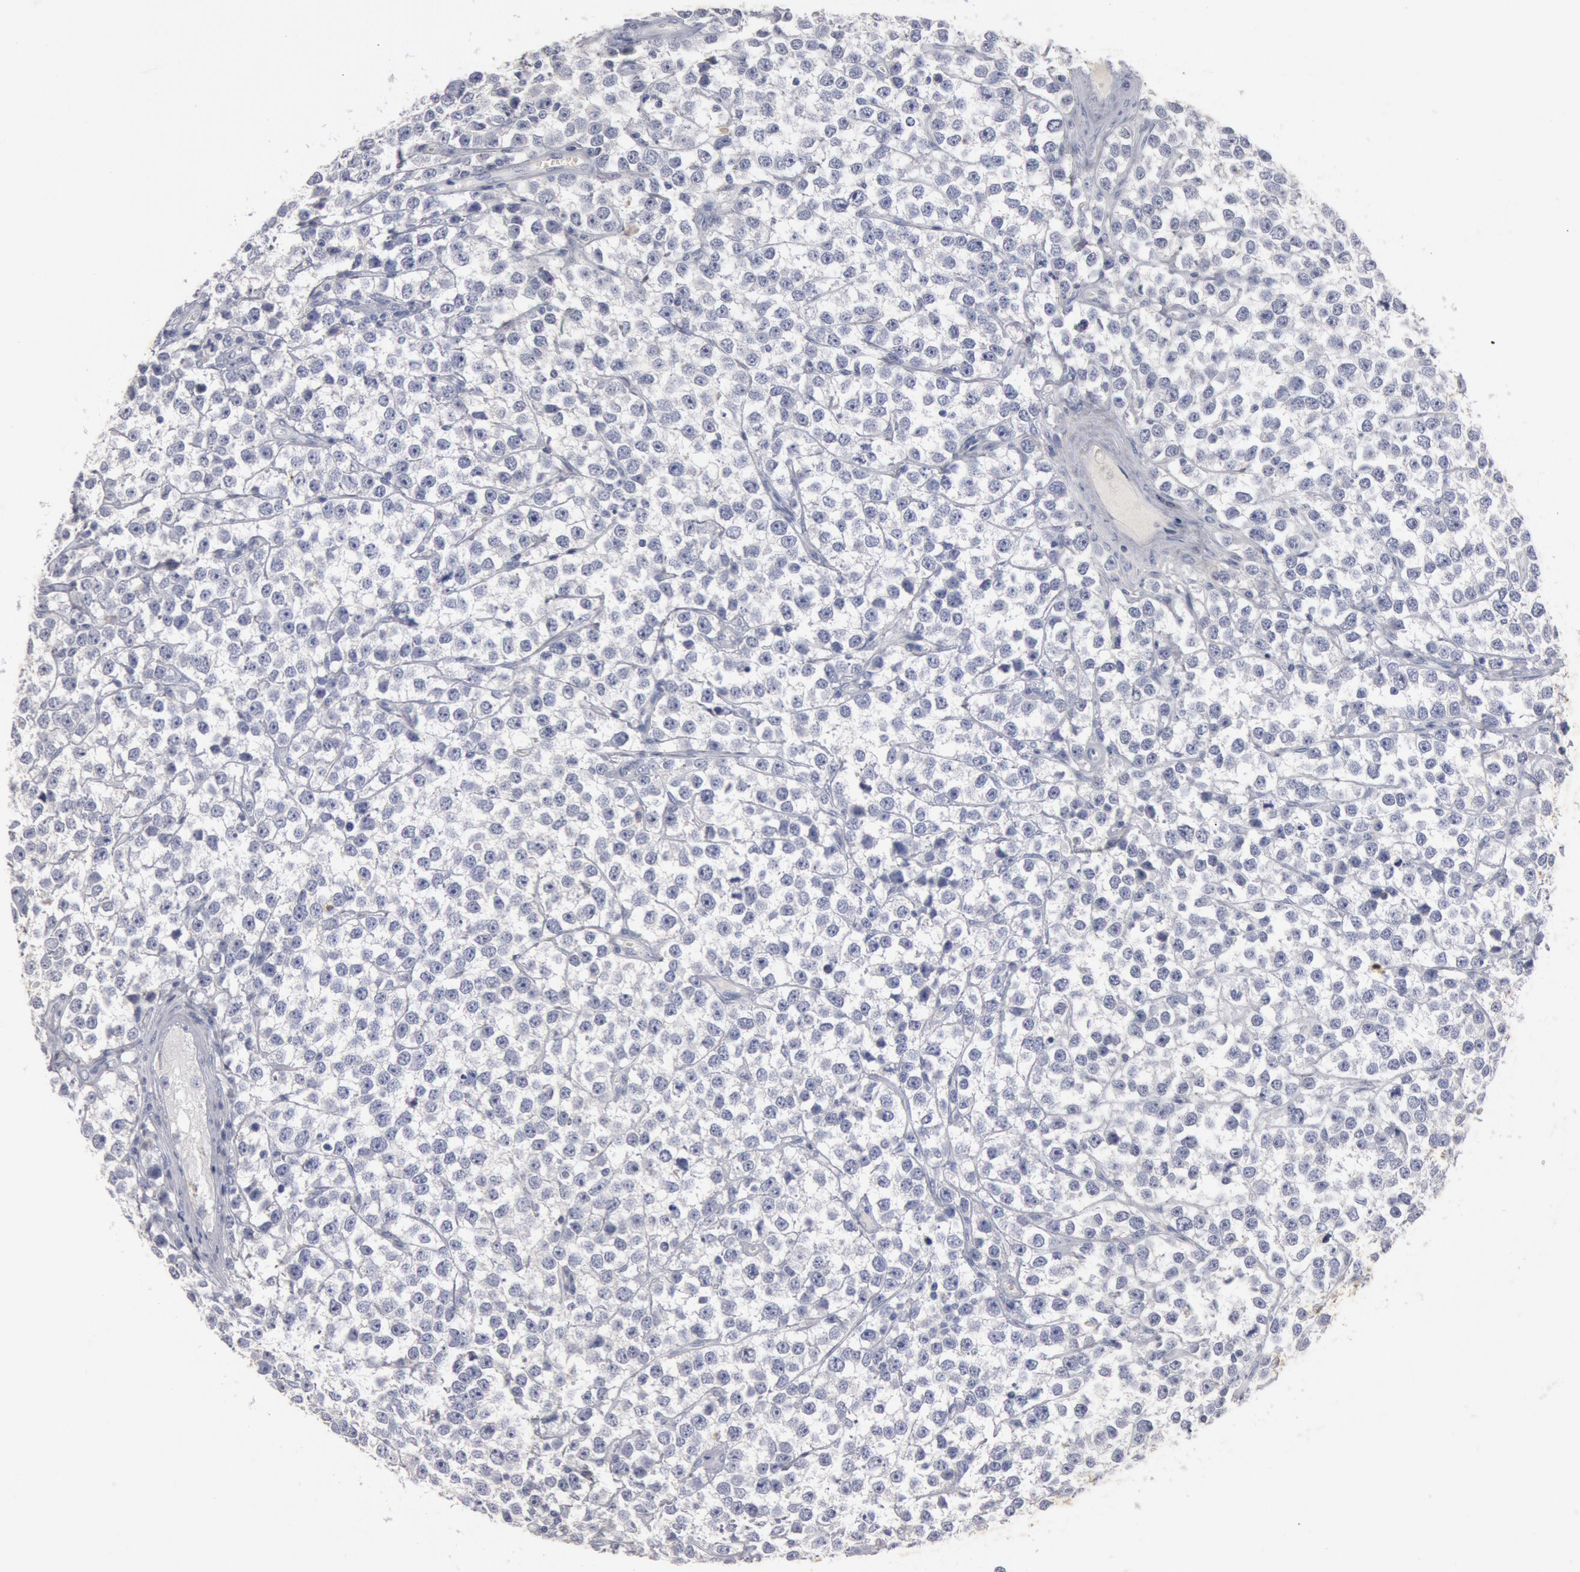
{"staining": {"intensity": "negative", "quantity": "none", "location": "none"}, "tissue": "testis cancer", "cell_type": "Tumor cells", "image_type": "cancer", "snomed": [{"axis": "morphology", "description": "Seminoma, NOS"}, {"axis": "topography", "description": "Testis"}], "caption": "An IHC histopathology image of seminoma (testis) is shown. There is no staining in tumor cells of seminoma (testis).", "gene": "FOXA2", "patient": {"sex": "male", "age": 25}}